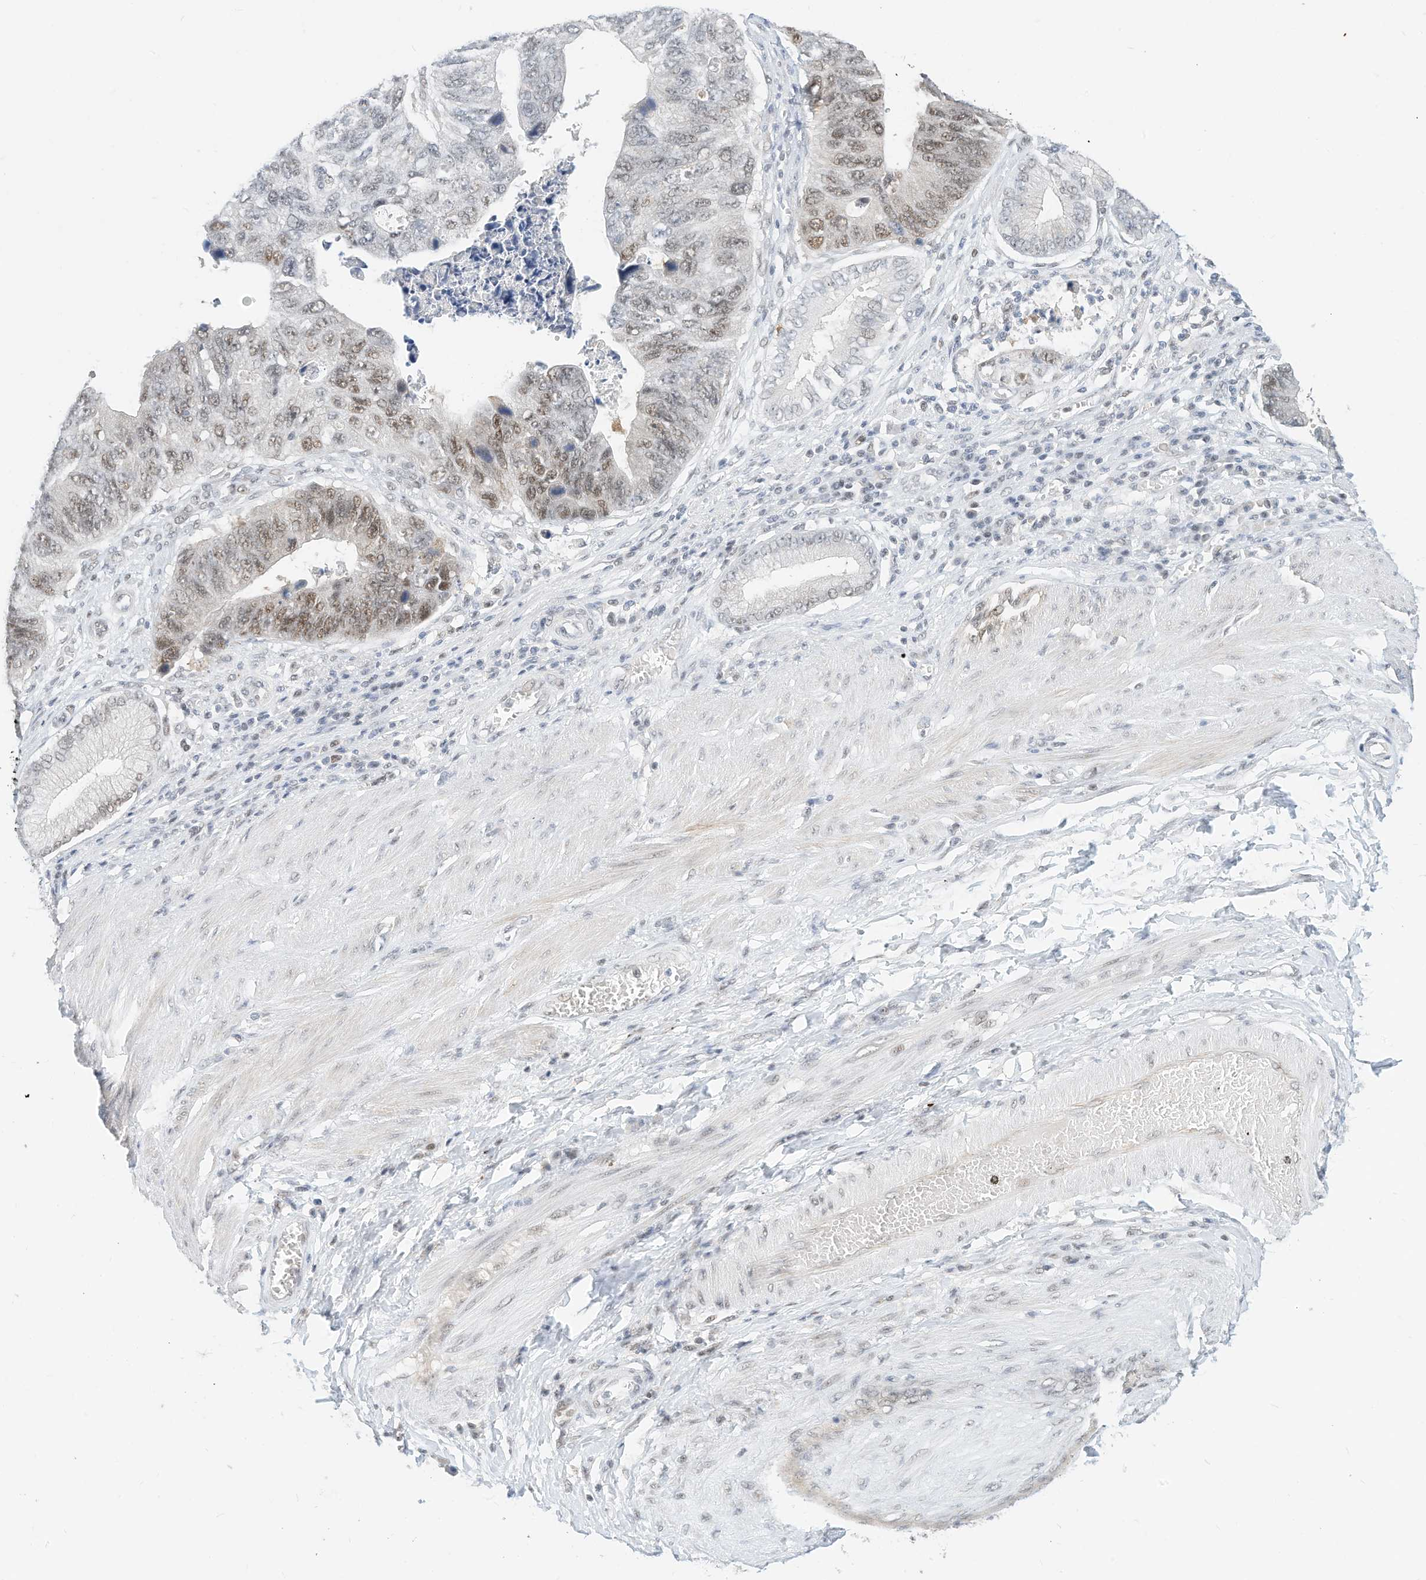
{"staining": {"intensity": "moderate", "quantity": "<25%", "location": "nuclear"}, "tissue": "stomach cancer", "cell_type": "Tumor cells", "image_type": "cancer", "snomed": [{"axis": "morphology", "description": "Adenocarcinoma, NOS"}, {"axis": "topography", "description": "Stomach"}], "caption": "An immunohistochemistry image of tumor tissue is shown. Protein staining in brown labels moderate nuclear positivity in adenocarcinoma (stomach) within tumor cells.", "gene": "OGT", "patient": {"sex": "male", "age": 59}}